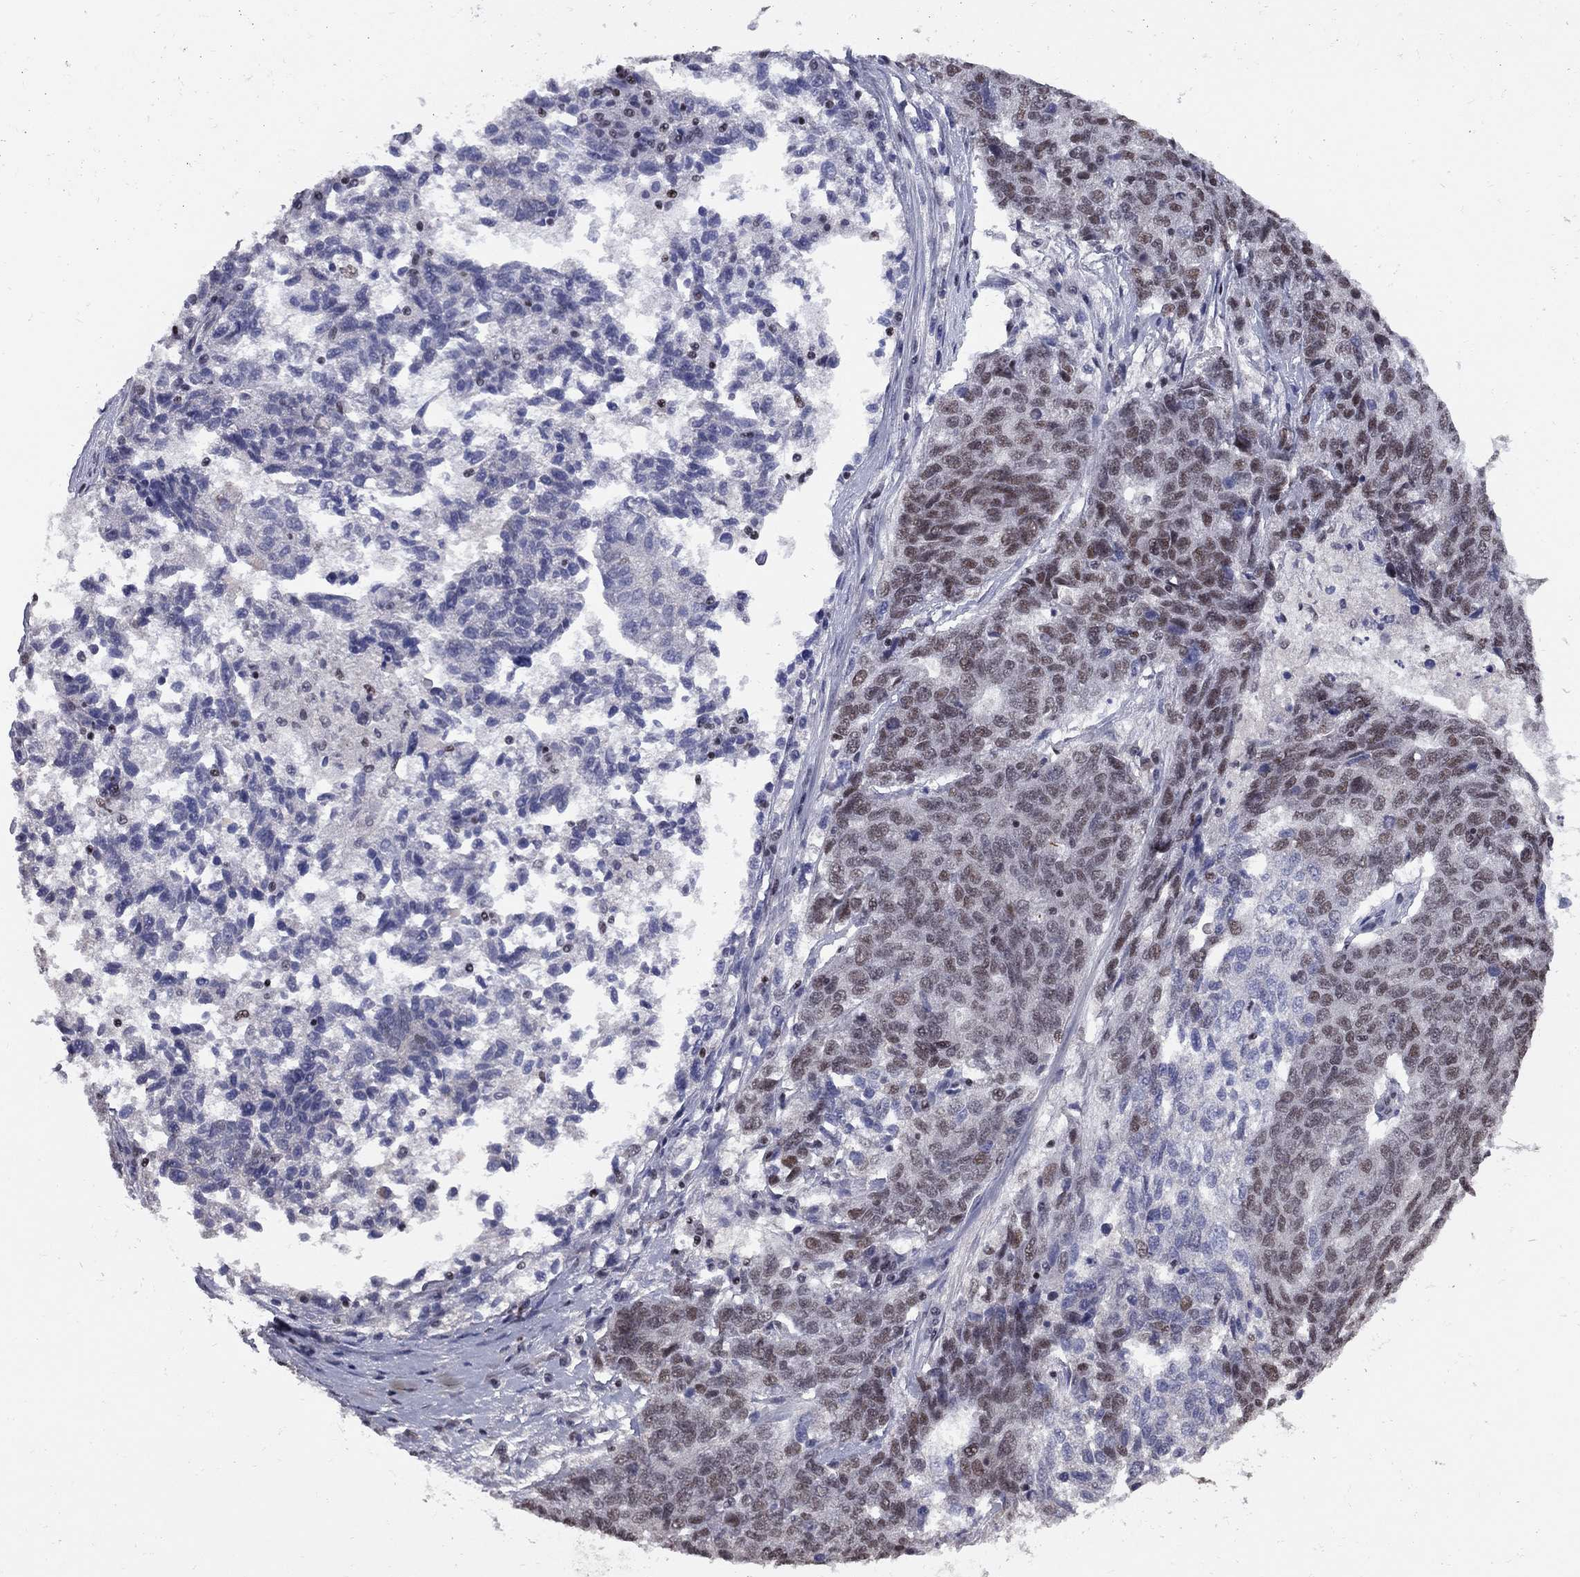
{"staining": {"intensity": "moderate", "quantity": "<25%", "location": "nuclear"}, "tissue": "ovarian cancer", "cell_type": "Tumor cells", "image_type": "cancer", "snomed": [{"axis": "morphology", "description": "Cystadenocarcinoma, serous, NOS"}, {"axis": "topography", "description": "Ovary"}], "caption": "A histopathology image of ovarian cancer (serous cystadenocarcinoma) stained for a protein reveals moderate nuclear brown staining in tumor cells.", "gene": "TAF9", "patient": {"sex": "female", "age": 71}}